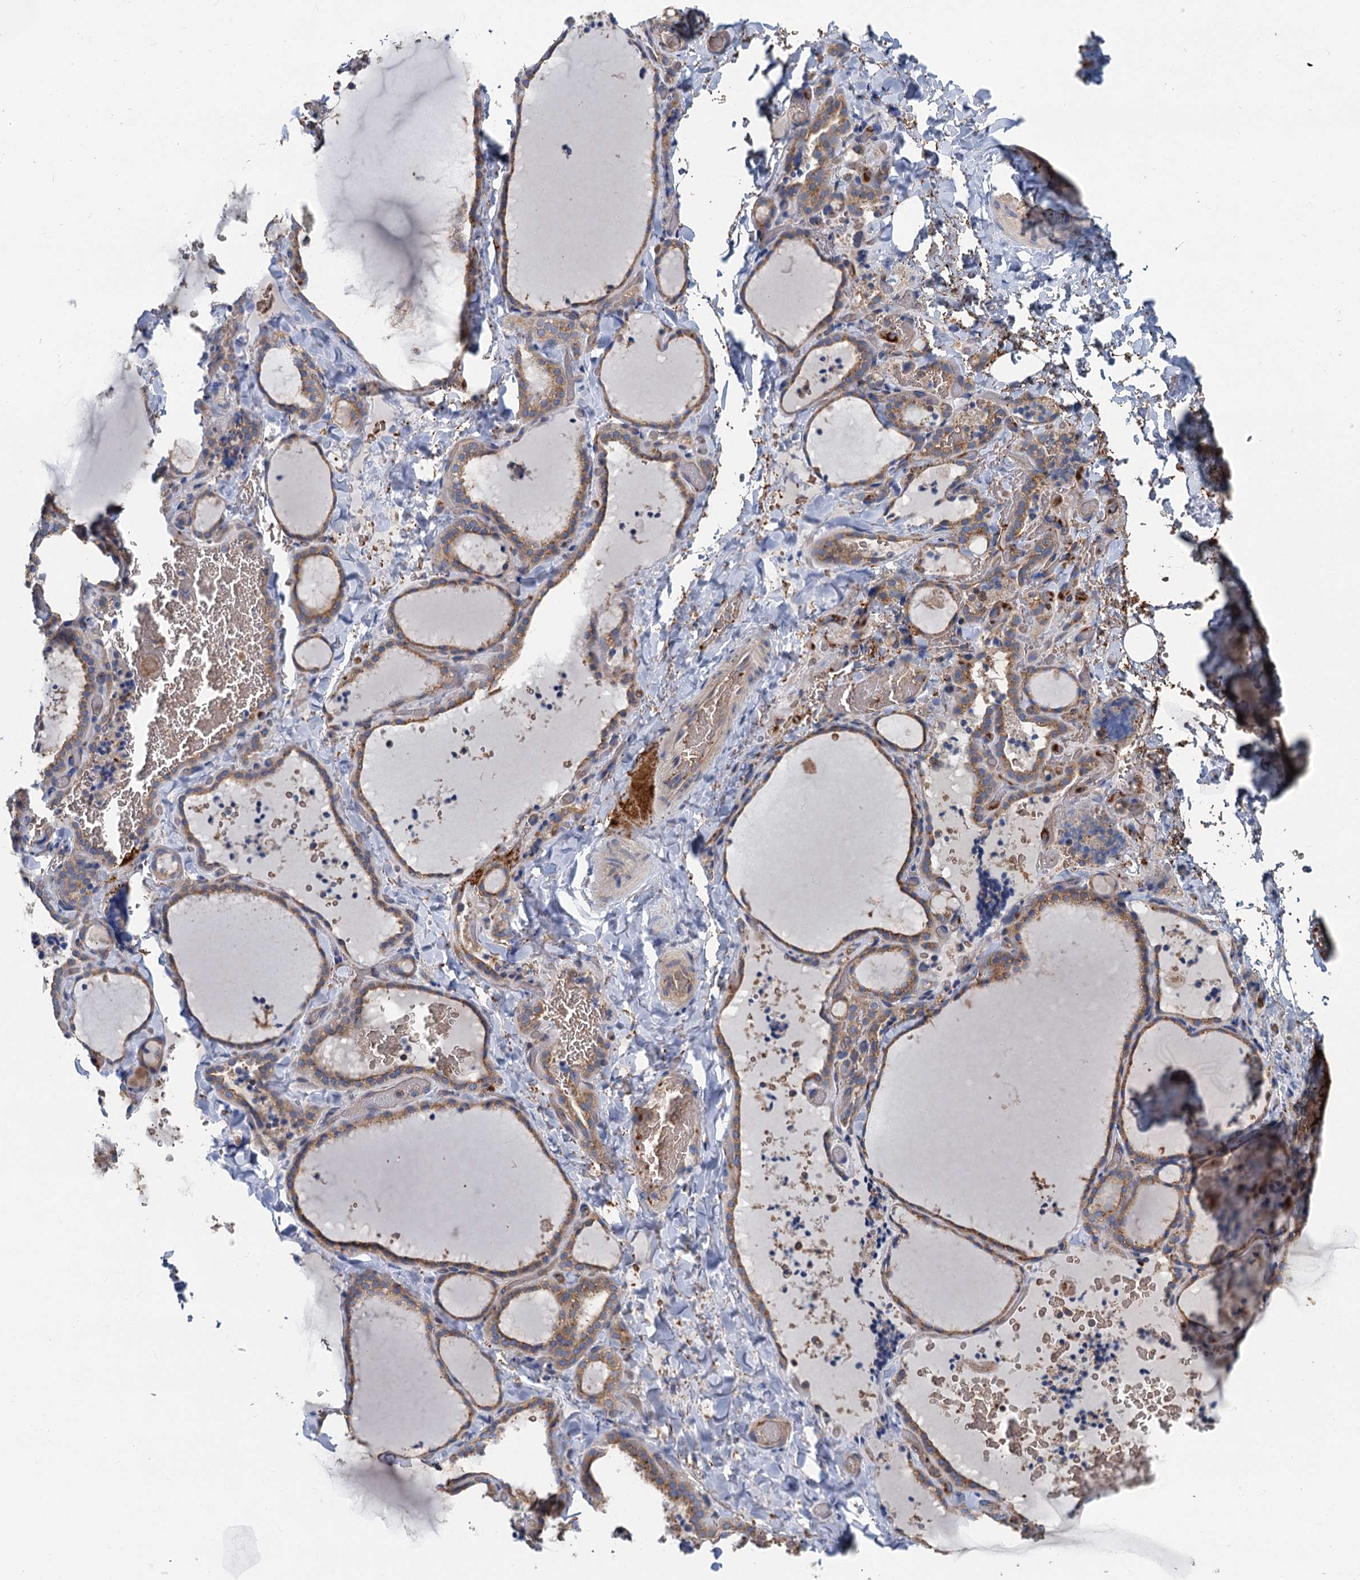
{"staining": {"intensity": "moderate", "quantity": ">75%", "location": "cytoplasmic/membranous"}, "tissue": "thyroid gland", "cell_type": "Glandular cells", "image_type": "normal", "snomed": [{"axis": "morphology", "description": "Normal tissue, NOS"}, {"axis": "topography", "description": "Thyroid gland"}], "caption": "Immunohistochemistry (IHC) of unremarkable thyroid gland displays medium levels of moderate cytoplasmic/membranous positivity in about >75% of glandular cells.", "gene": "PPIP5K1", "patient": {"sex": "female", "age": 22}}